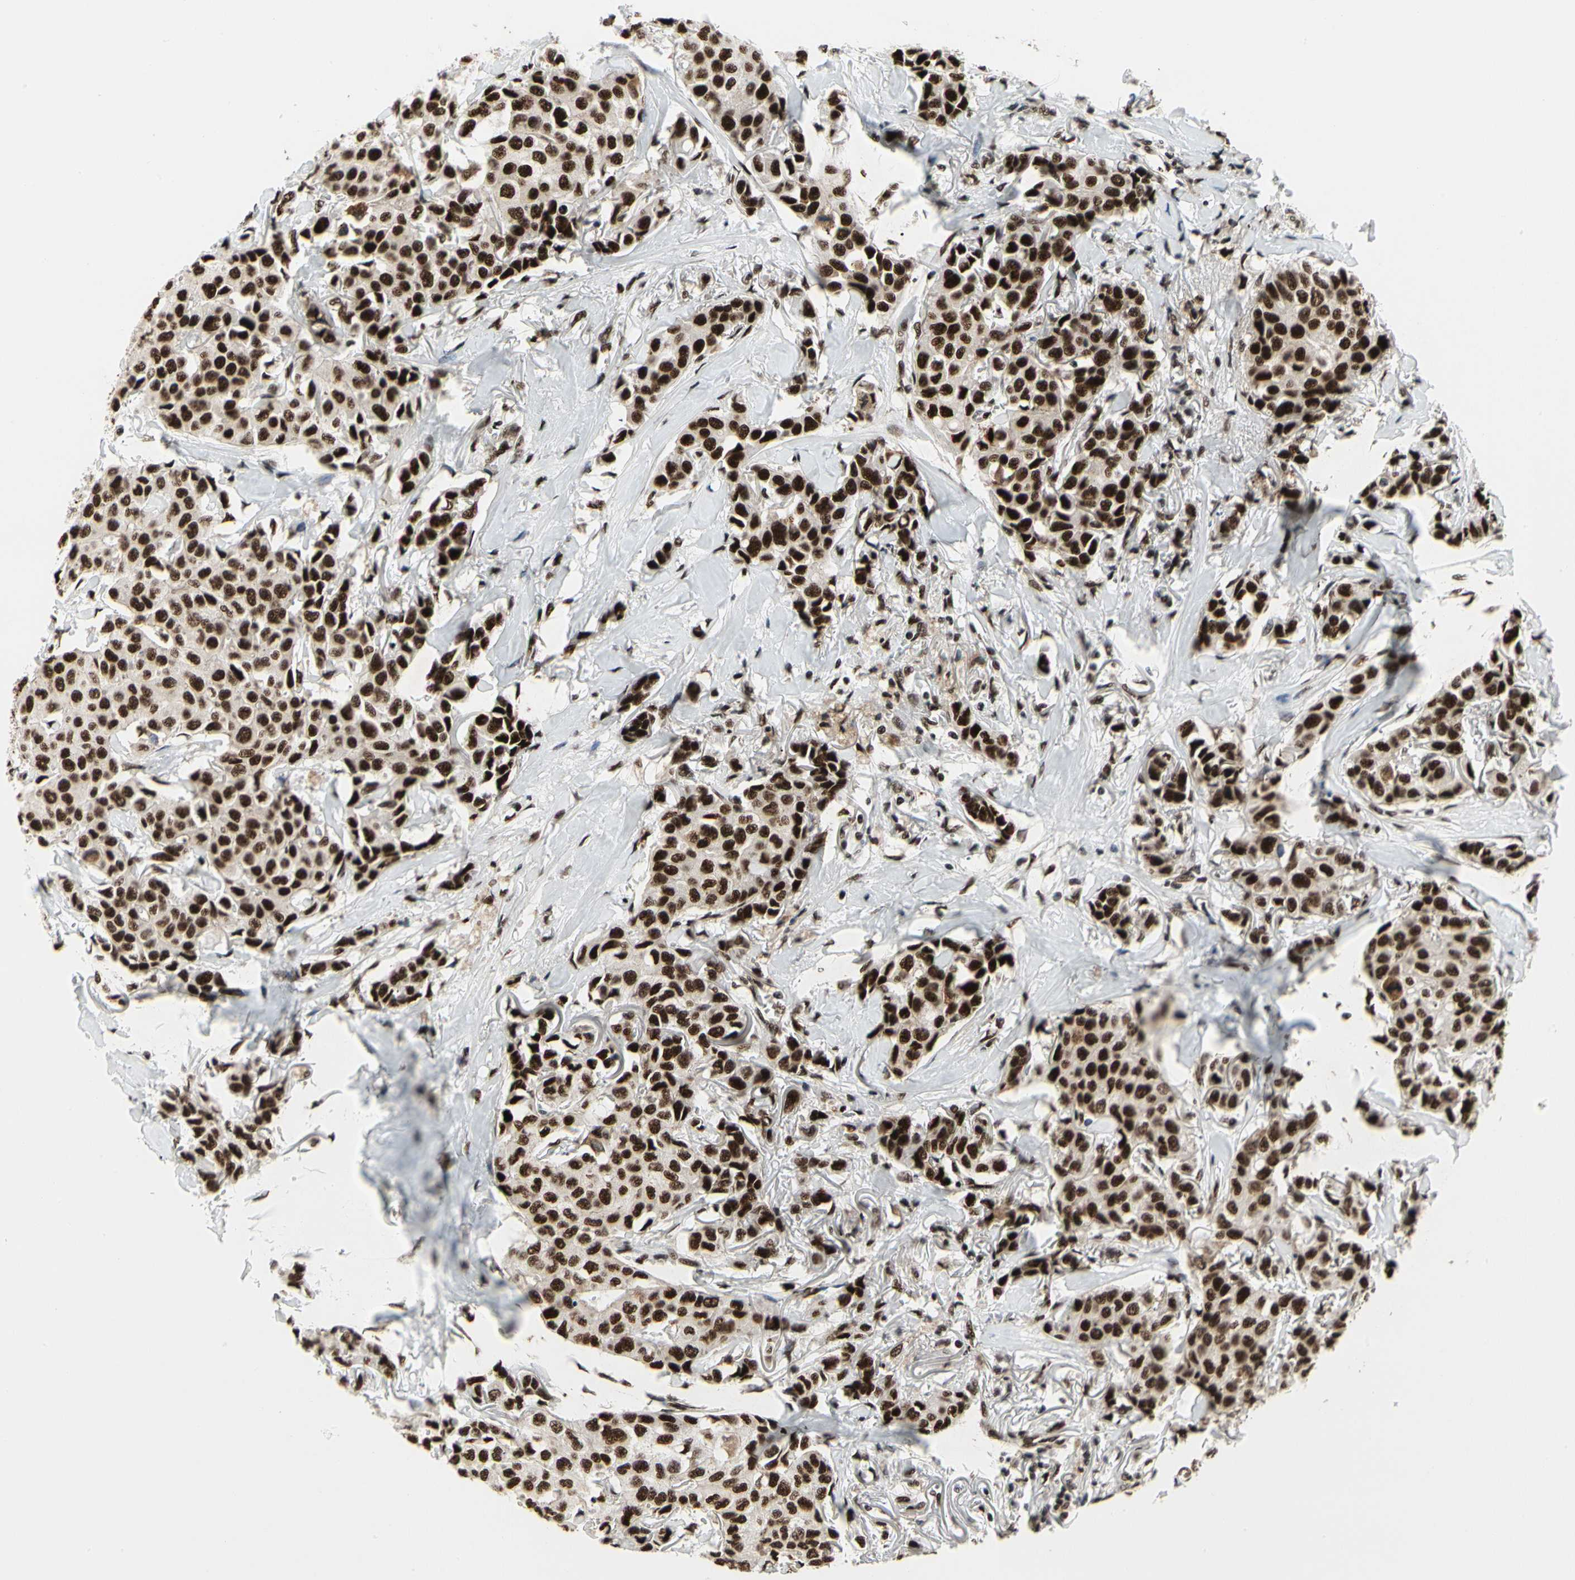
{"staining": {"intensity": "strong", "quantity": ">75%", "location": "nuclear"}, "tissue": "breast cancer", "cell_type": "Tumor cells", "image_type": "cancer", "snomed": [{"axis": "morphology", "description": "Duct carcinoma"}, {"axis": "topography", "description": "Breast"}], "caption": "The micrograph shows immunohistochemical staining of invasive ductal carcinoma (breast). There is strong nuclear positivity is present in about >75% of tumor cells.", "gene": "SRSF11", "patient": {"sex": "female", "age": 80}}